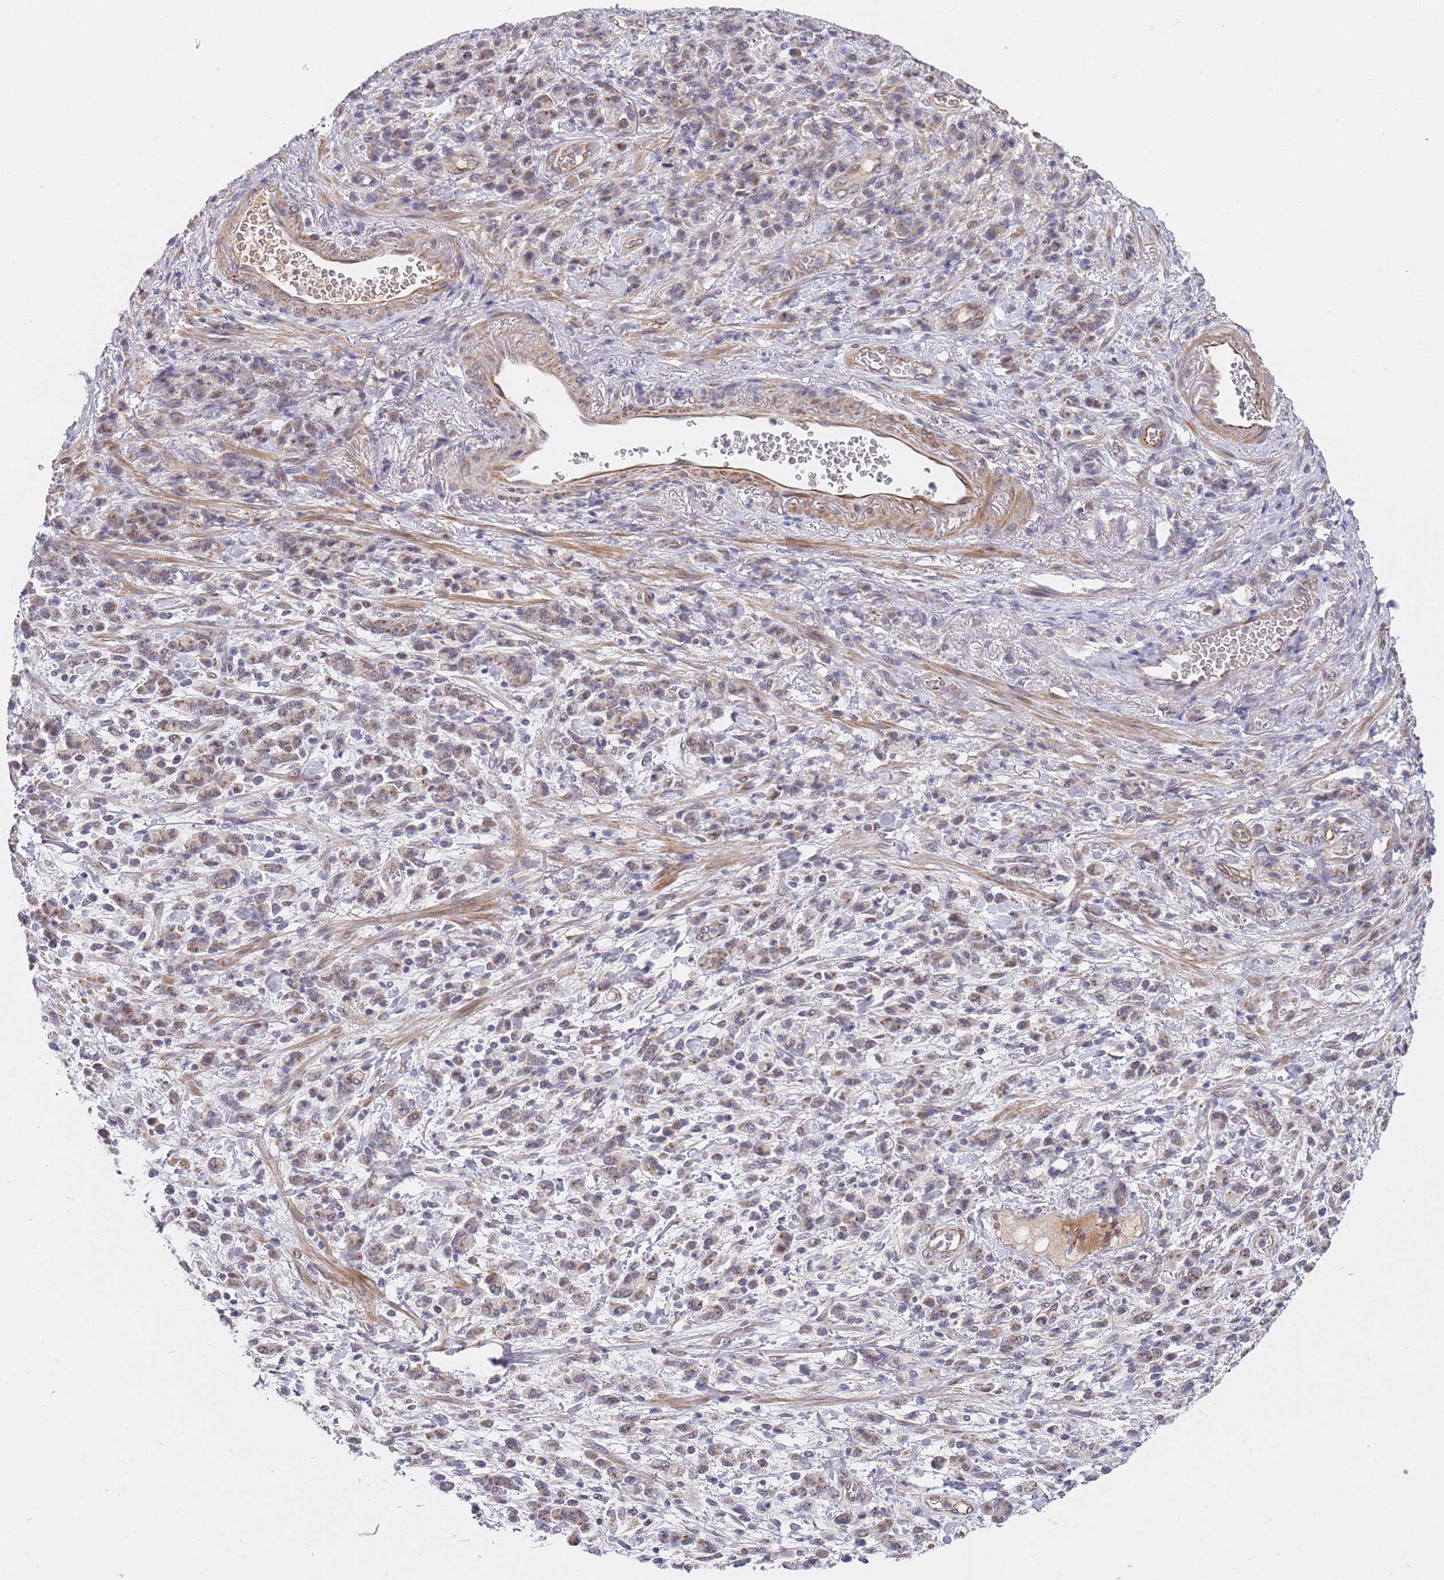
{"staining": {"intensity": "moderate", "quantity": "<25%", "location": "cytoplasmic/membranous"}, "tissue": "stomach cancer", "cell_type": "Tumor cells", "image_type": "cancer", "snomed": [{"axis": "morphology", "description": "Adenocarcinoma, NOS"}, {"axis": "topography", "description": "Stomach"}], "caption": "Immunohistochemistry (IHC) image of neoplastic tissue: adenocarcinoma (stomach) stained using immunohistochemistry (IHC) displays low levels of moderate protein expression localized specifically in the cytoplasmic/membranous of tumor cells, appearing as a cytoplasmic/membranous brown color.", "gene": "B4GALT4", "patient": {"sex": "male", "age": 77}}